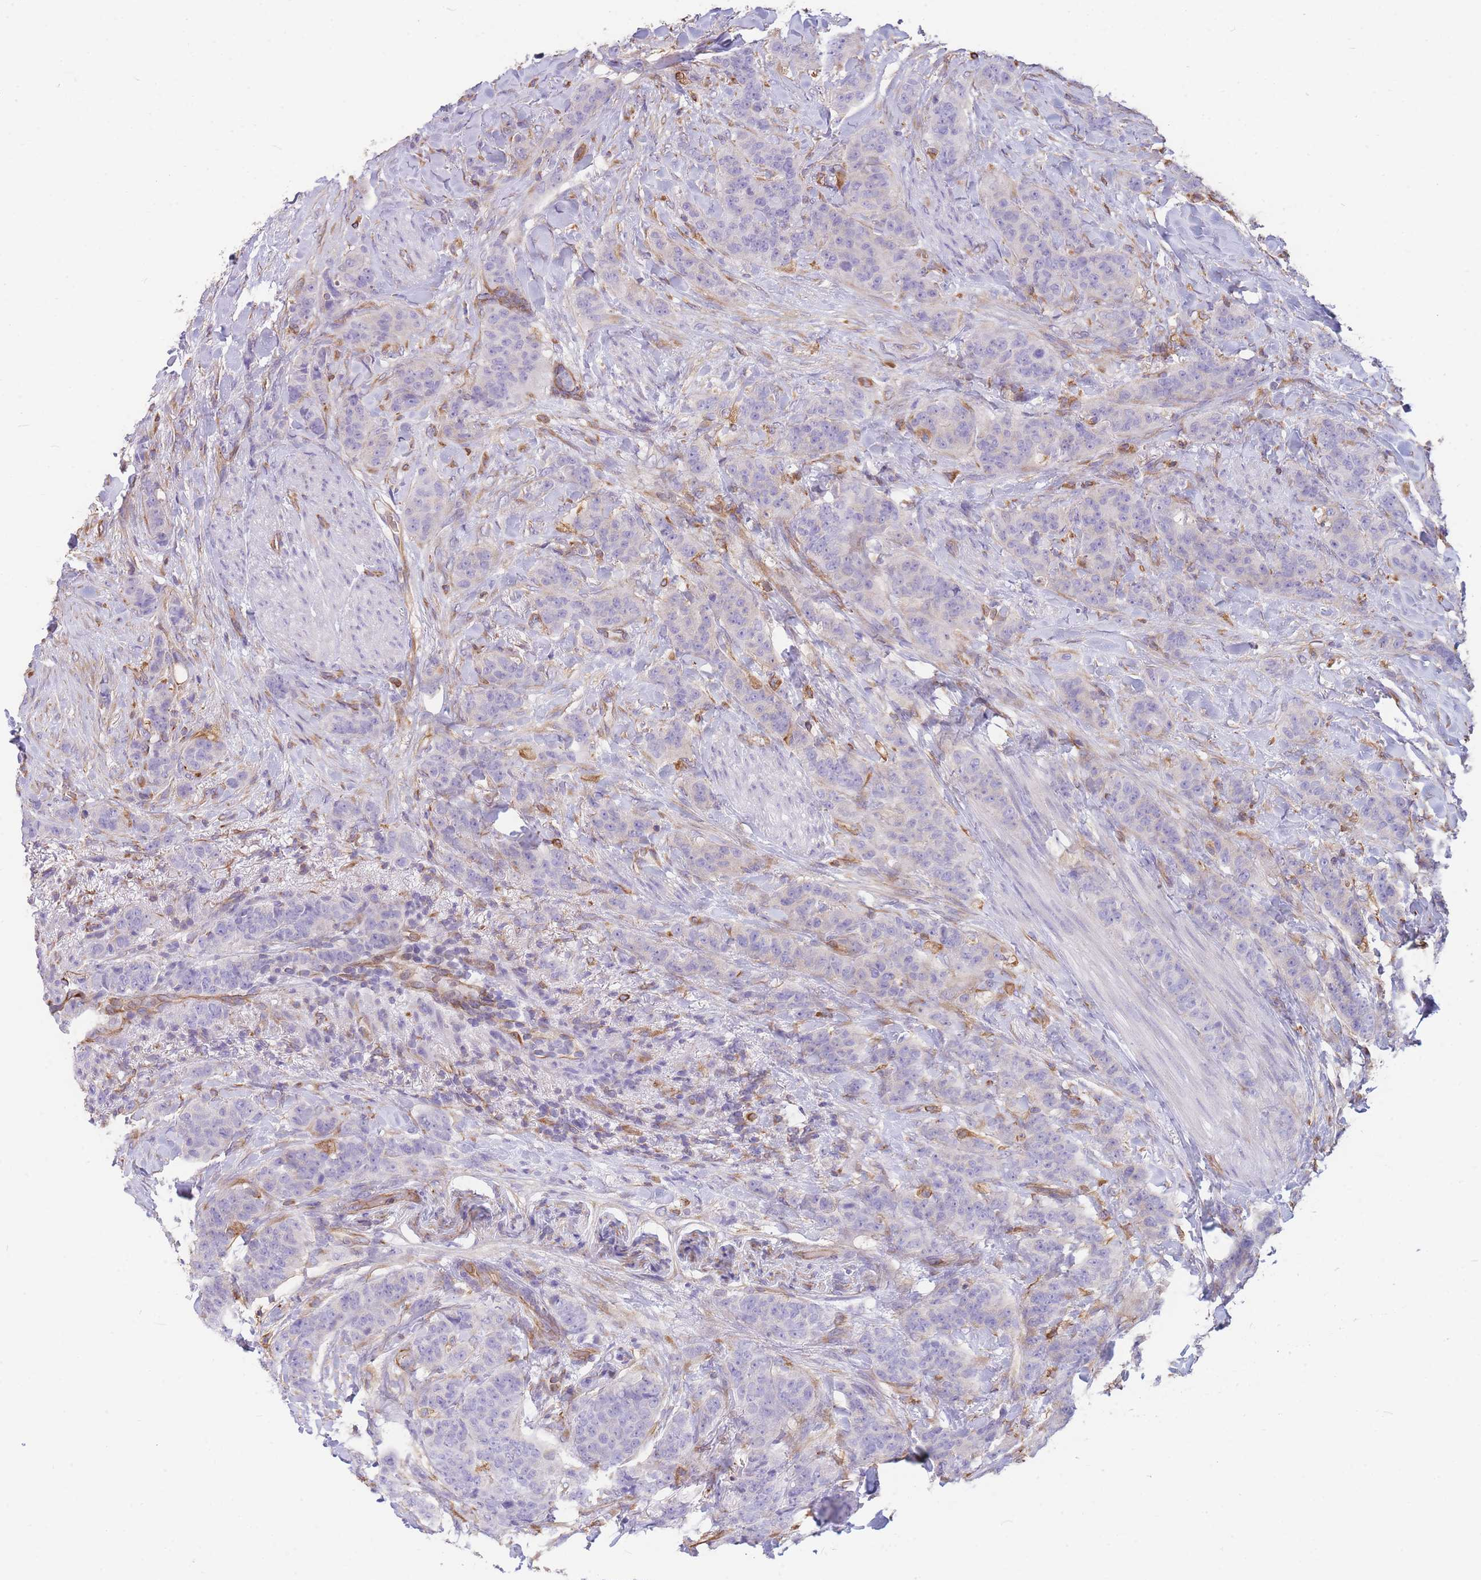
{"staining": {"intensity": "negative", "quantity": "none", "location": "none"}, "tissue": "breast cancer", "cell_type": "Tumor cells", "image_type": "cancer", "snomed": [{"axis": "morphology", "description": "Duct carcinoma"}, {"axis": "topography", "description": "Breast"}], "caption": "Immunohistochemistry micrograph of breast cancer stained for a protein (brown), which shows no staining in tumor cells.", "gene": "ANKRD53", "patient": {"sex": "female", "age": 40}}